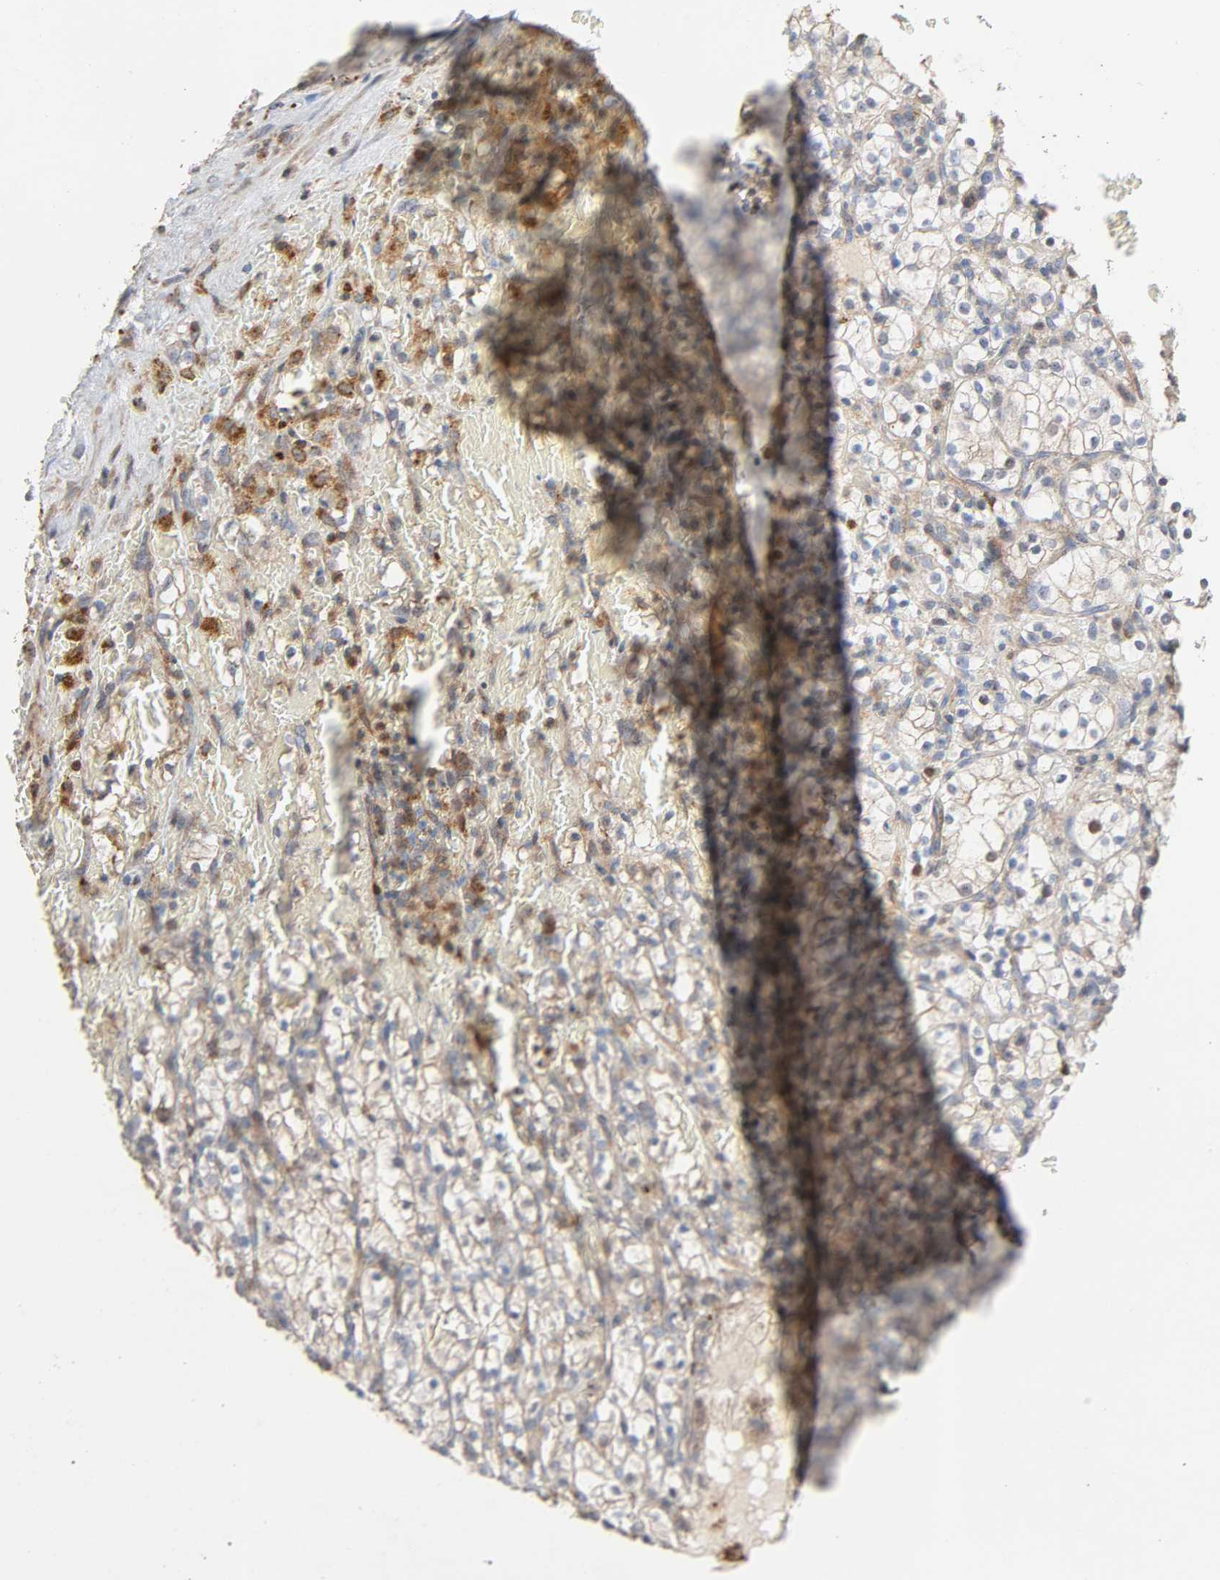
{"staining": {"intensity": "moderate", "quantity": "<25%", "location": "cytoplasmic/membranous"}, "tissue": "renal cancer", "cell_type": "Tumor cells", "image_type": "cancer", "snomed": [{"axis": "morphology", "description": "Normal tissue, NOS"}, {"axis": "morphology", "description": "Adenocarcinoma, NOS"}, {"axis": "topography", "description": "Kidney"}], "caption": "Immunohistochemistry (IHC) (DAB) staining of human adenocarcinoma (renal) shows moderate cytoplasmic/membranous protein expression in approximately <25% of tumor cells. The protein is shown in brown color, while the nuclei are stained blue.", "gene": "CDK6", "patient": {"sex": "female", "age": 55}}